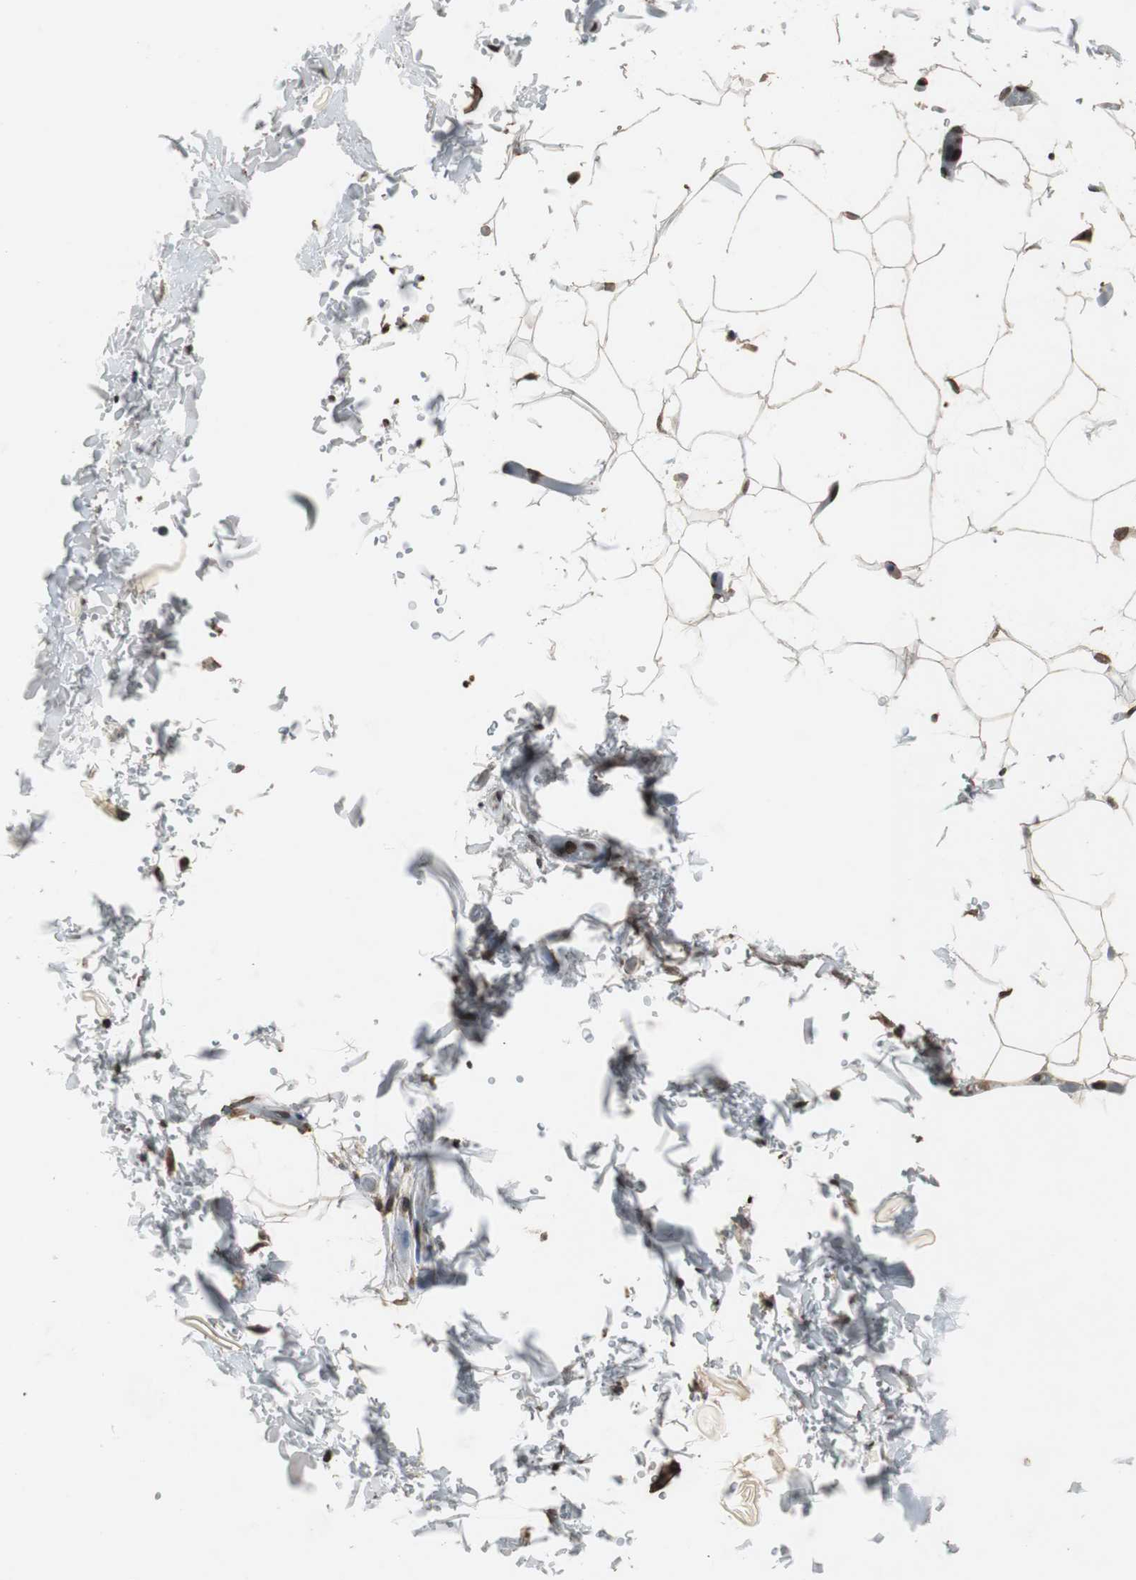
{"staining": {"intensity": "strong", "quantity": ">75%", "location": "nuclear"}, "tissue": "adipose tissue", "cell_type": "Adipocytes", "image_type": "normal", "snomed": [{"axis": "morphology", "description": "Normal tissue, NOS"}, {"axis": "topography", "description": "Soft tissue"}], "caption": "Immunohistochemical staining of unremarkable adipose tissue exhibits strong nuclear protein staining in about >75% of adipocytes.", "gene": "LMNA", "patient": {"sex": "male", "age": 72}}